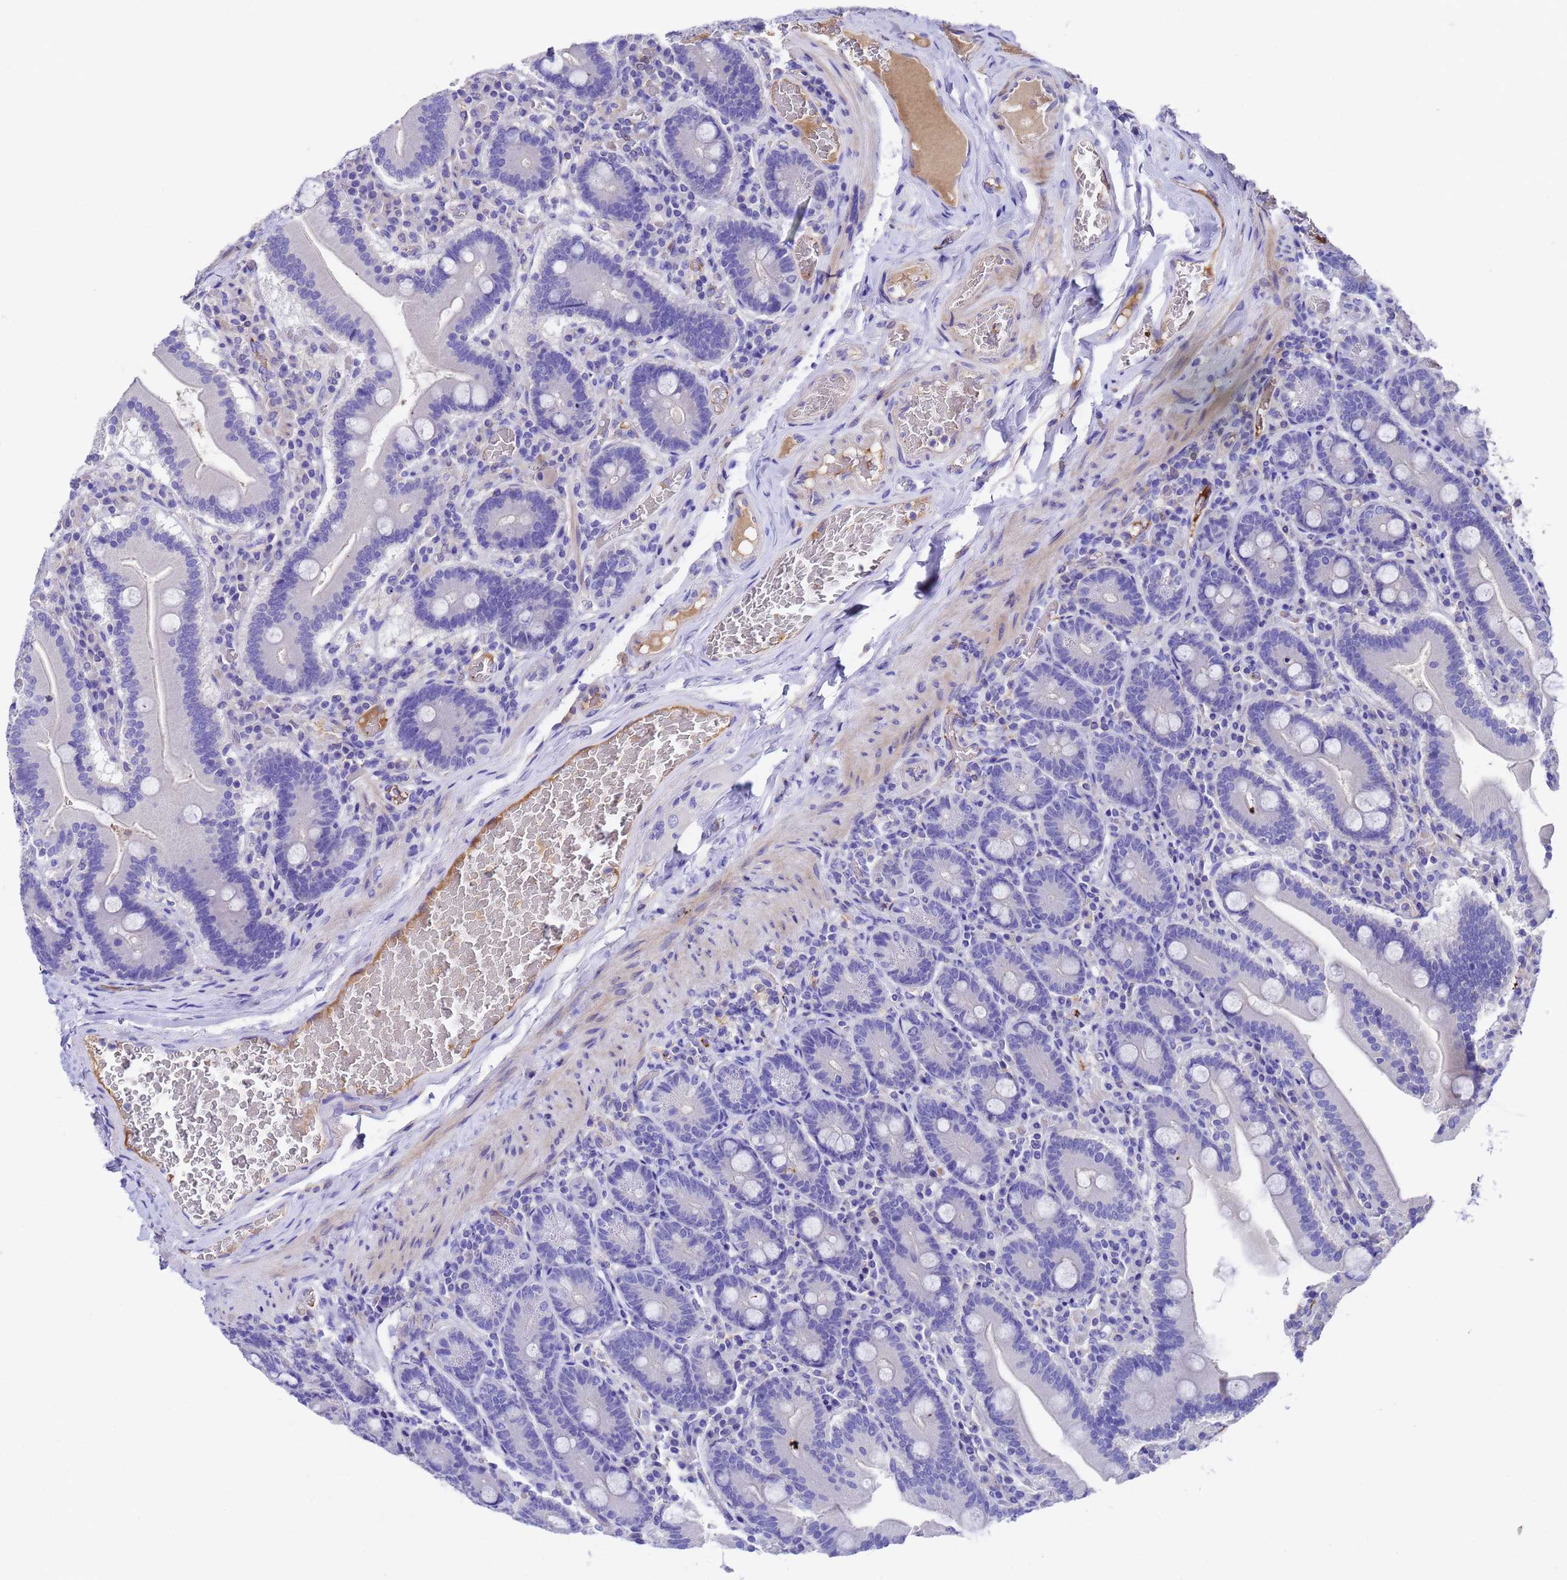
{"staining": {"intensity": "negative", "quantity": "none", "location": "none"}, "tissue": "duodenum", "cell_type": "Glandular cells", "image_type": "normal", "snomed": [{"axis": "morphology", "description": "Normal tissue, NOS"}, {"axis": "topography", "description": "Duodenum"}], "caption": "IHC photomicrograph of benign human duodenum stained for a protein (brown), which displays no staining in glandular cells. The staining was performed using DAB to visualize the protein expression in brown, while the nuclei were stained in blue with hematoxylin (Magnification: 20x).", "gene": "ELP6", "patient": {"sex": "female", "age": 62}}